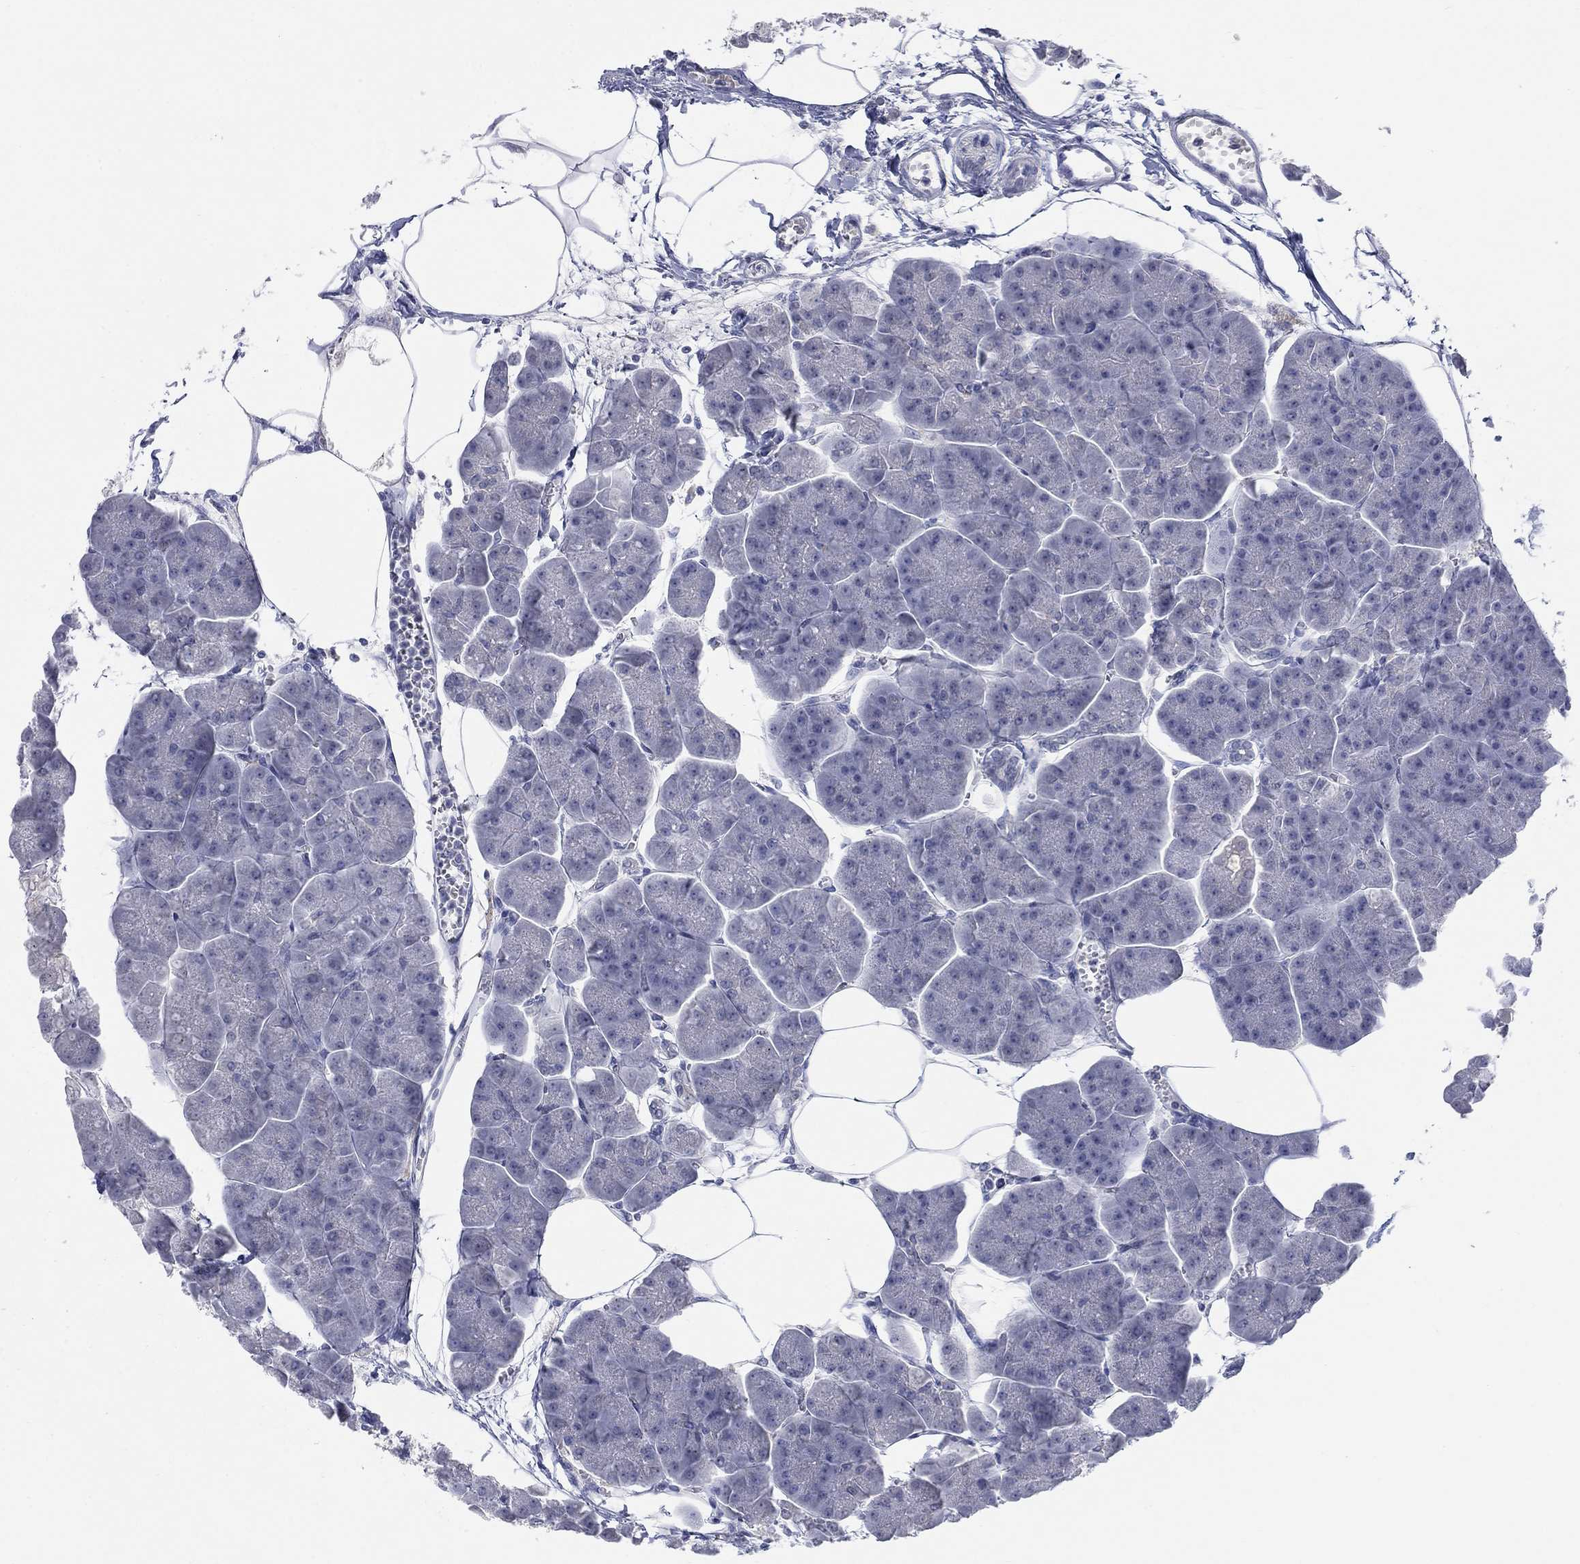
{"staining": {"intensity": "negative", "quantity": "none", "location": "none"}, "tissue": "pancreas", "cell_type": "Exocrine glandular cells", "image_type": "normal", "snomed": [{"axis": "morphology", "description": "Normal tissue, NOS"}, {"axis": "topography", "description": "Adipose tissue"}, {"axis": "topography", "description": "Pancreas"}, {"axis": "topography", "description": "Peripheral nerve tissue"}], "caption": "DAB immunohistochemical staining of benign human pancreas demonstrates no significant positivity in exocrine glandular cells. Nuclei are stained in blue.", "gene": "ATP6V1G2", "patient": {"sex": "female", "age": 58}}